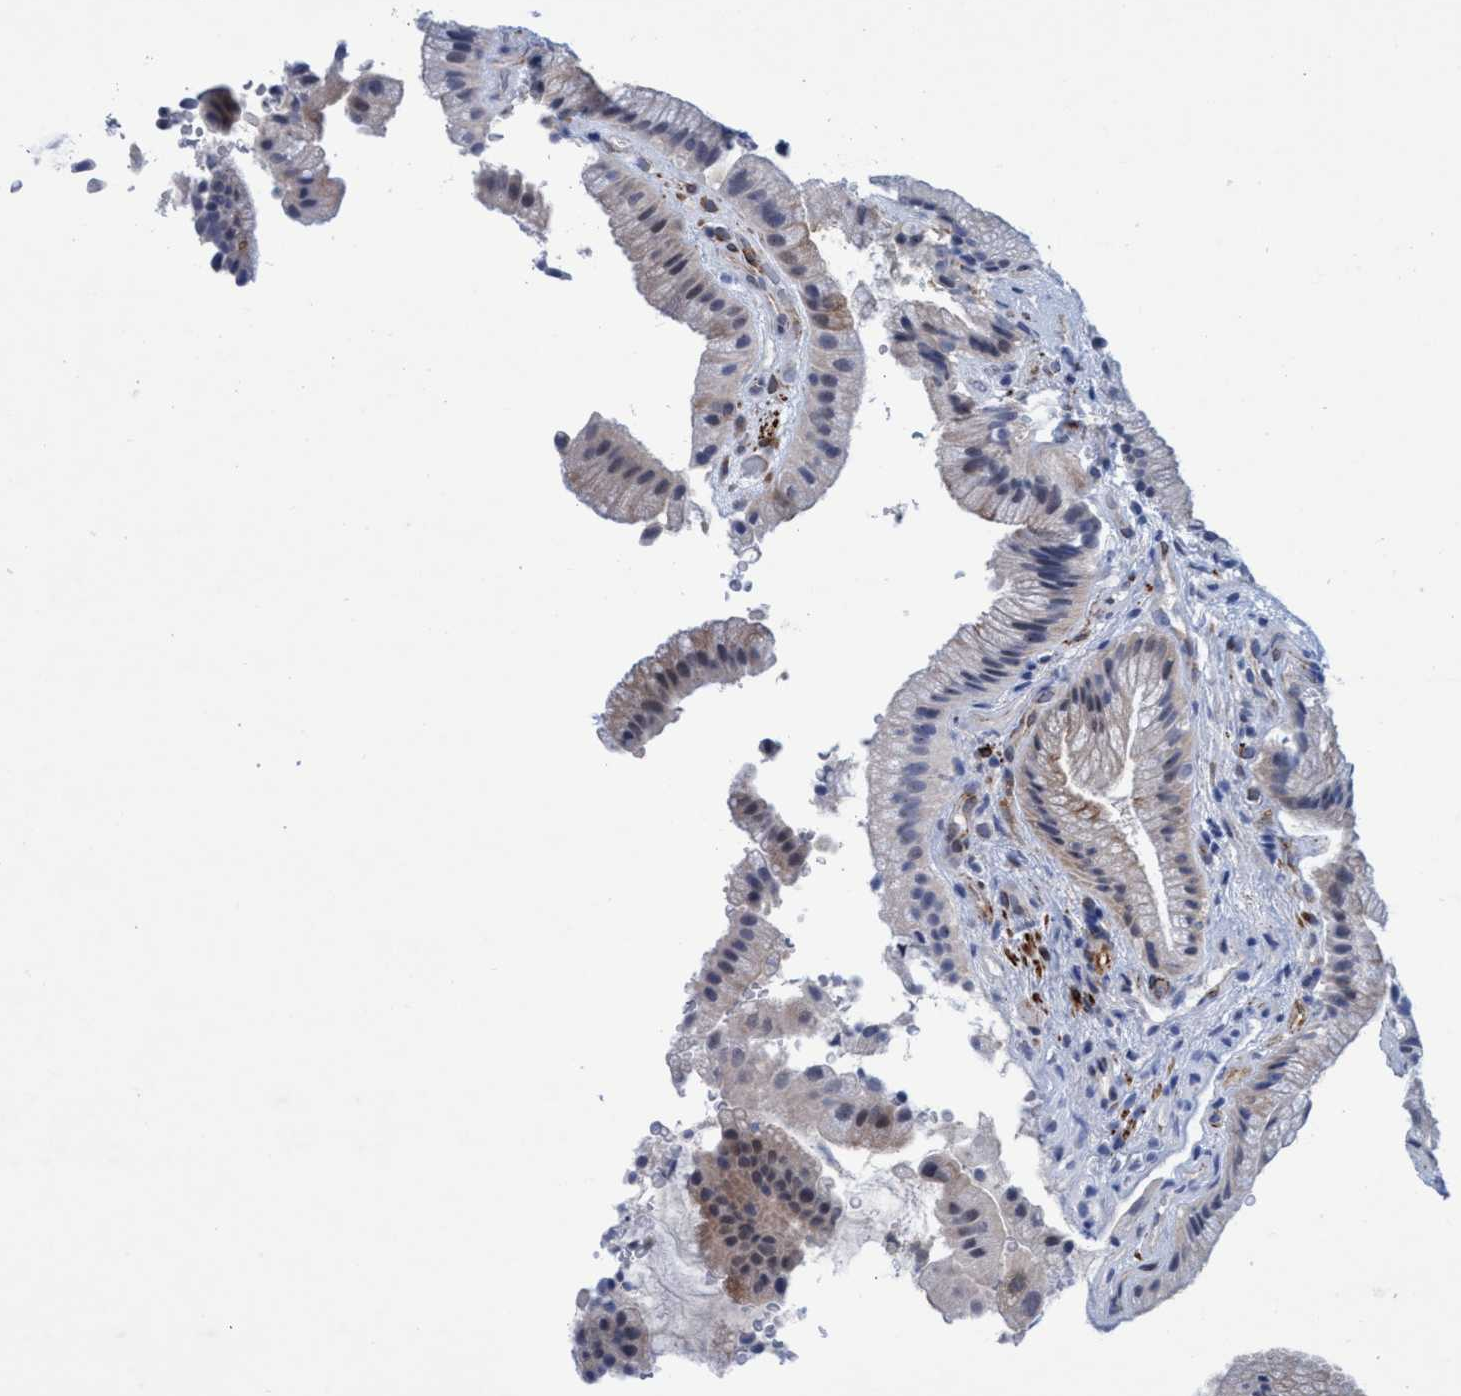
{"staining": {"intensity": "weak", "quantity": "<25%", "location": "cytoplasmic/membranous"}, "tissue": "gallbladder", "cell_type": "Glandular cells", "image_type": "normal", "snomed": [{"axis": "morphology", "description": "Normal tissue, NOS"}, {"axis": "topography", "description": "Gallbladder"}], "caption": "Gallbladder stained for a protein using IHC exhibits no positivity glandular cells.", "gene": "SLC43A2", "patient": {"sex": "male", "age": 49}}